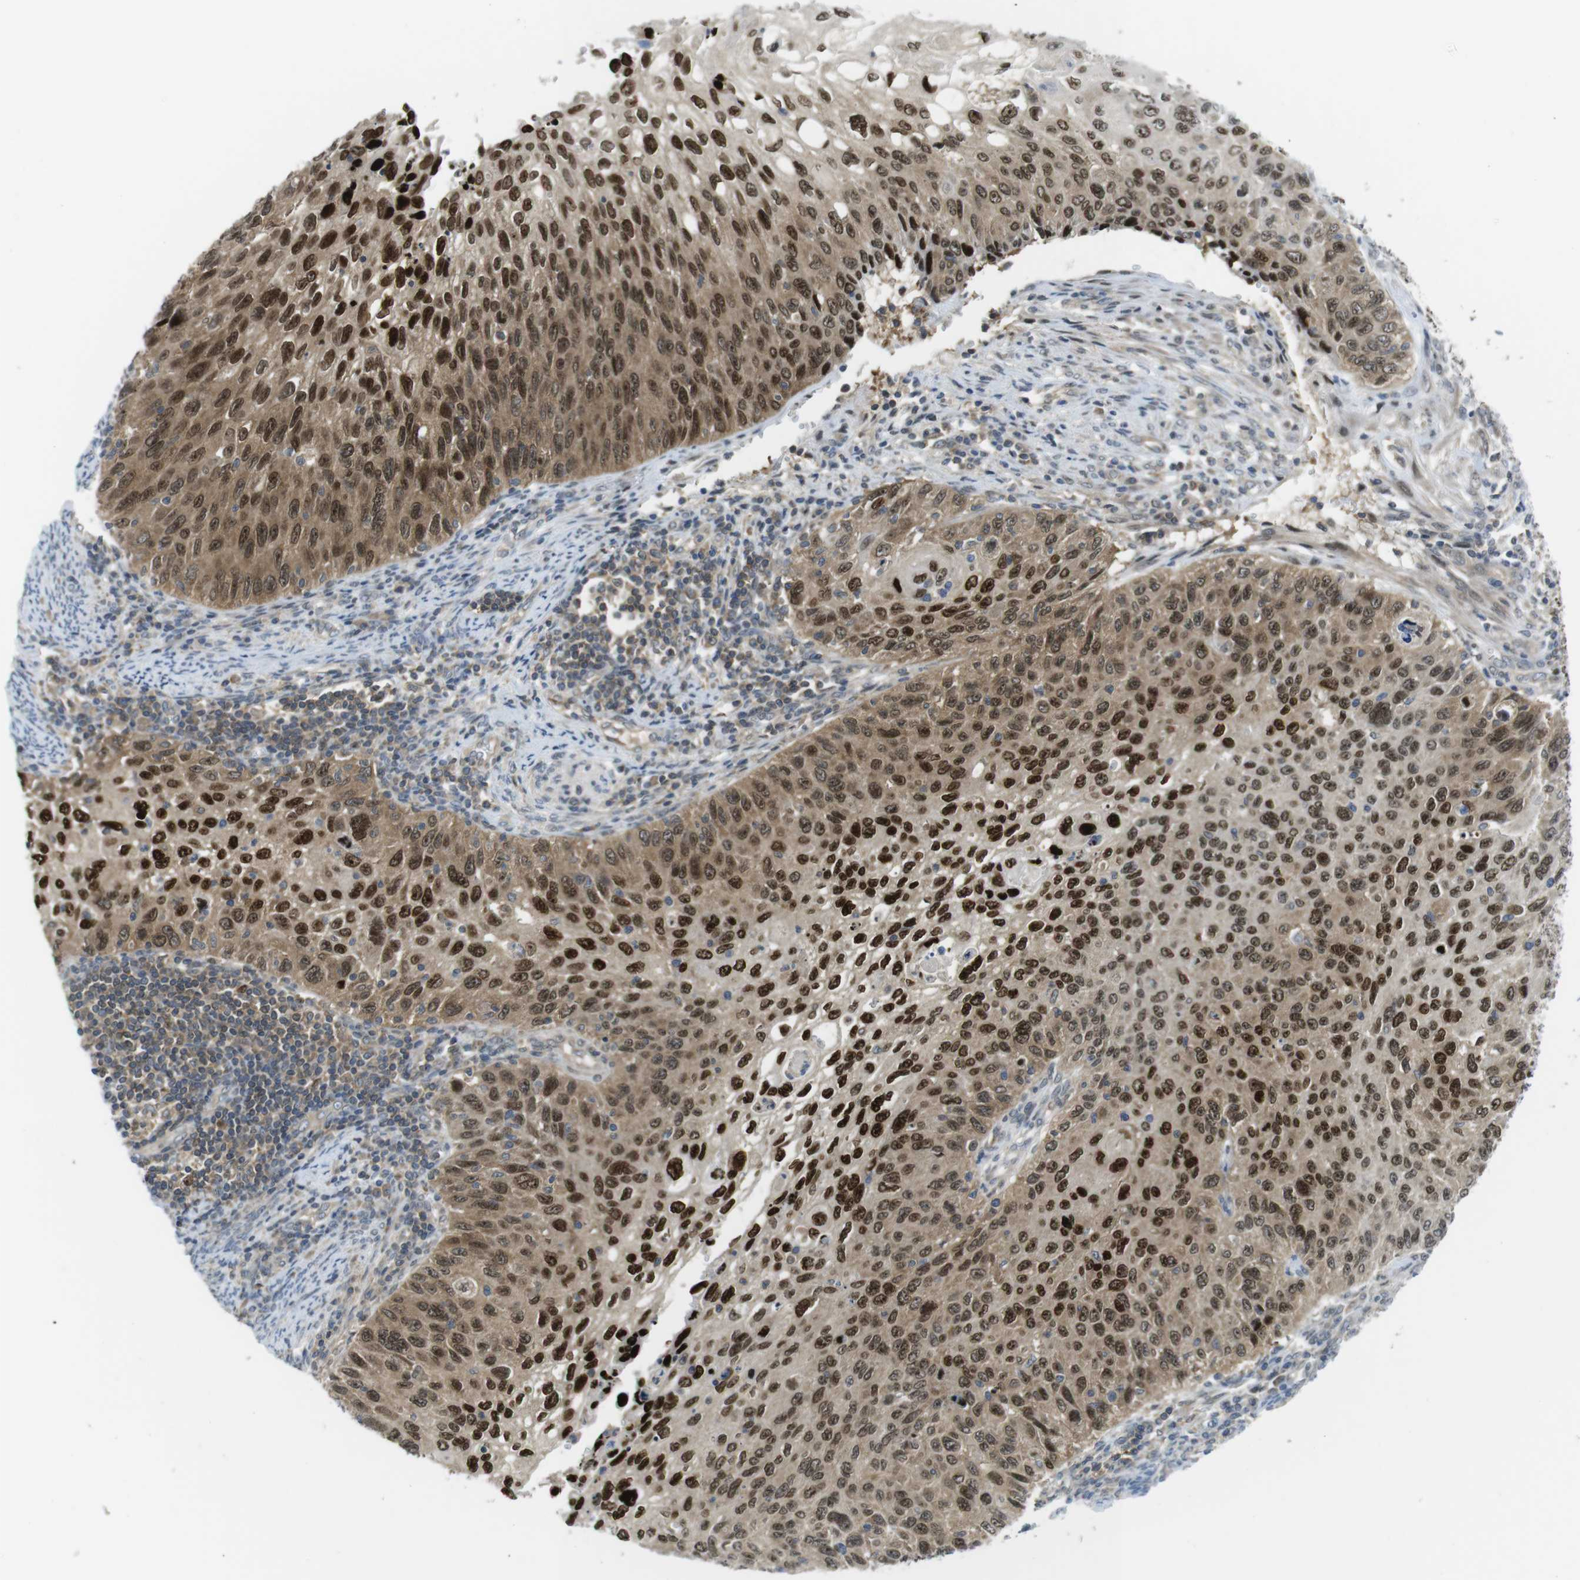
{"staining": {"intensity": "strong", "quantity": ">75%", "location": "cytoplasmic/membranous,nuclear"}, "tissue": "cervical cancer", "cell_type": "Tumor cells", "image_type": "cancer", "snomed": [{"axis": "morphology", "description": "Squamous cell carcinoma, NOS"}, {"axis": "topography", "description": "Cervix"}], "caption": "Protein expression analysis of cervical cancer exhibits strong cytoplasmic/membranous and nuclear expression in about >75% of tumor cells.", "gene": "RCC1", "patient": {"sex": "female", "age": 70}}